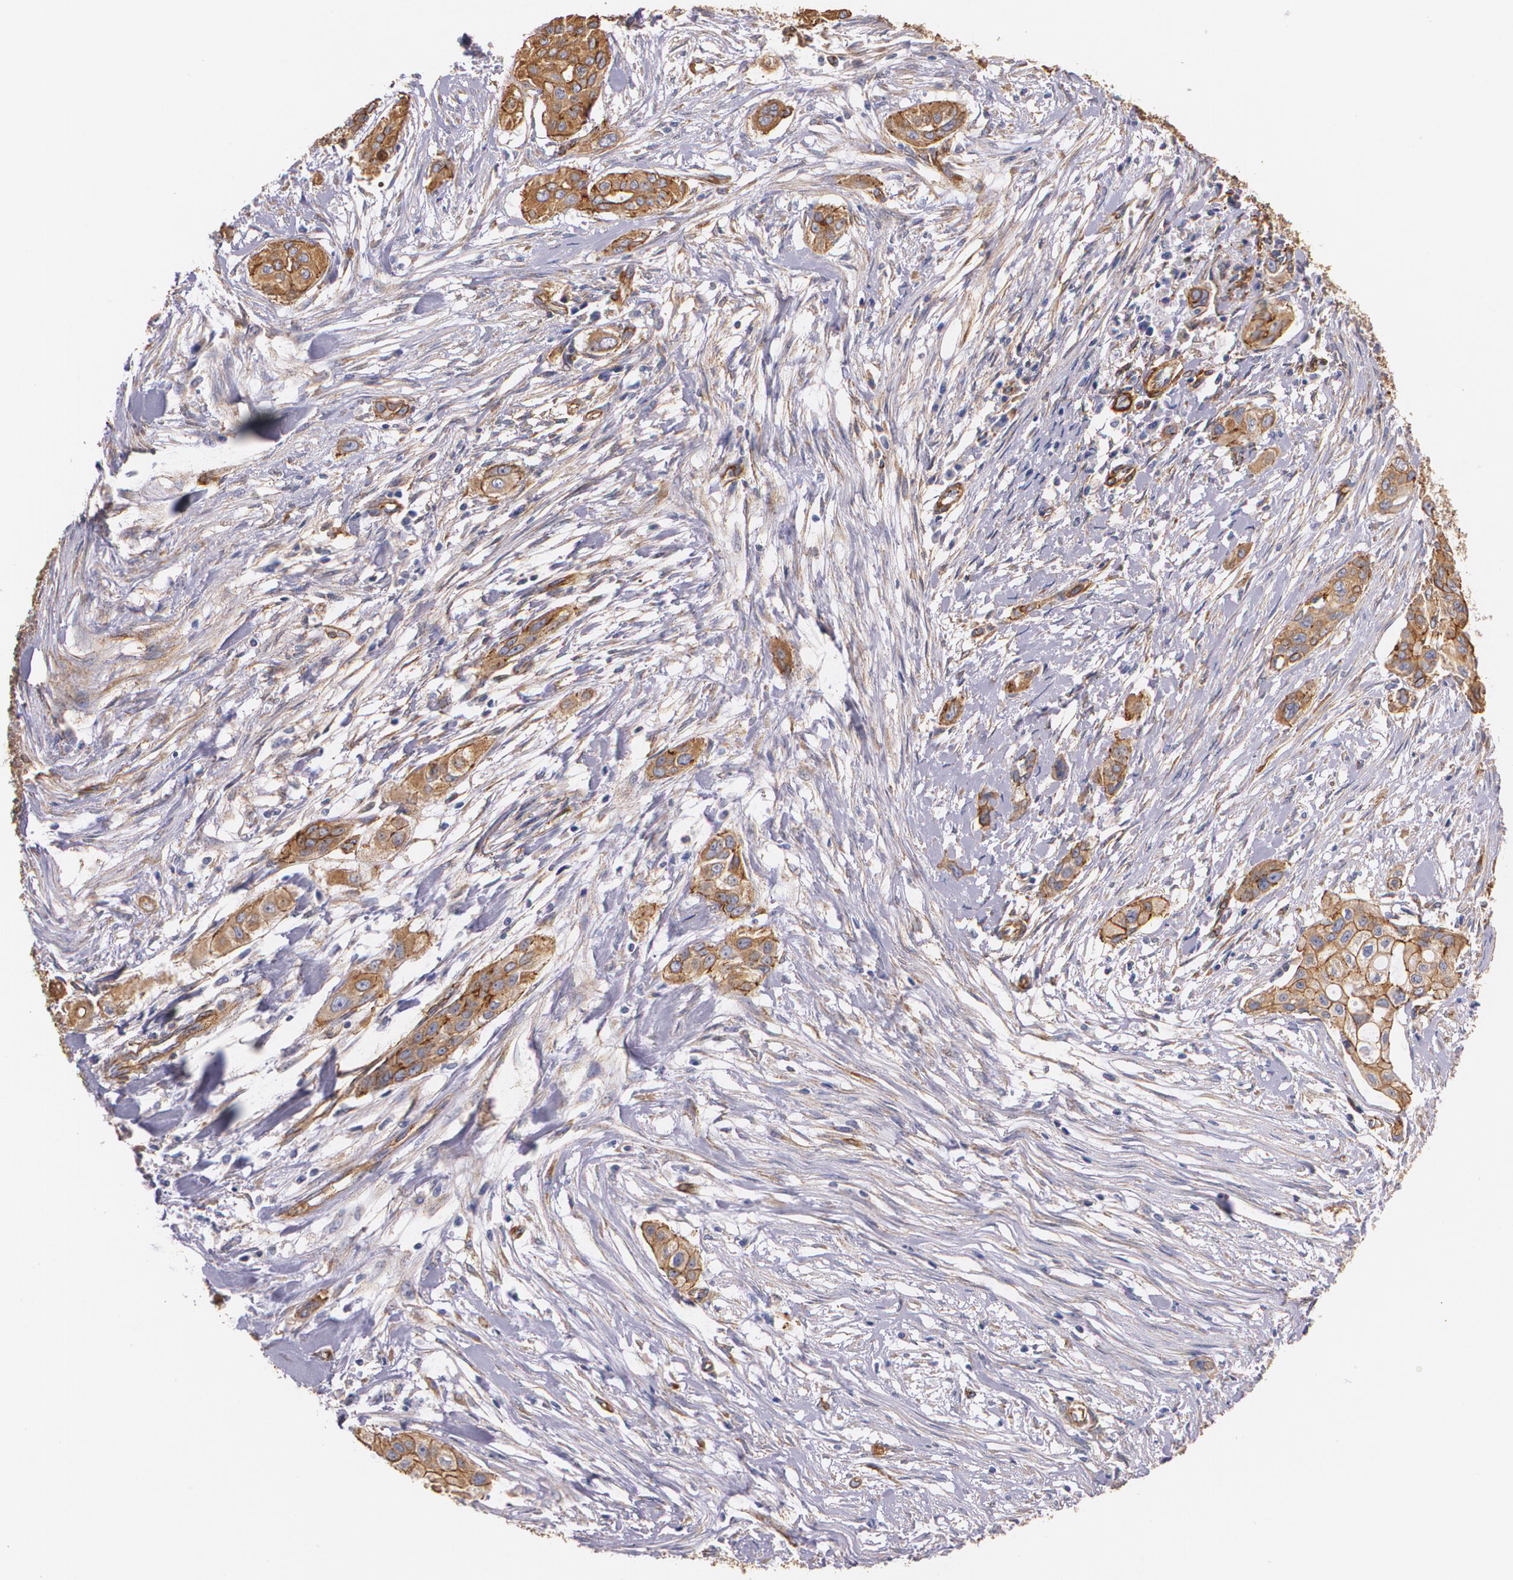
{"staining": {"intensity": "moderate", "quantity": ">75%", "location": "cytoplasmic/membranous"}, "tissue": "pancreatic cancer", "cell_type": "Tumor cells", "image_type": "cancer", "snomed": [{"axis": "morphology", "description": "Adenocarcinoma, NOS"}, {"axis": "topography", "description": "Pancreas"}], "caption": "Tumor cells display medium levels of moderate cytoplasmic/membranous expression in about >75% of cells in human pancreatic cancer (adenocarcinoma). (DAB IHC with brightfield microscopy, high magnification).", "gene": "TJP1", "patient": {"sex": "female", "age": 60}}